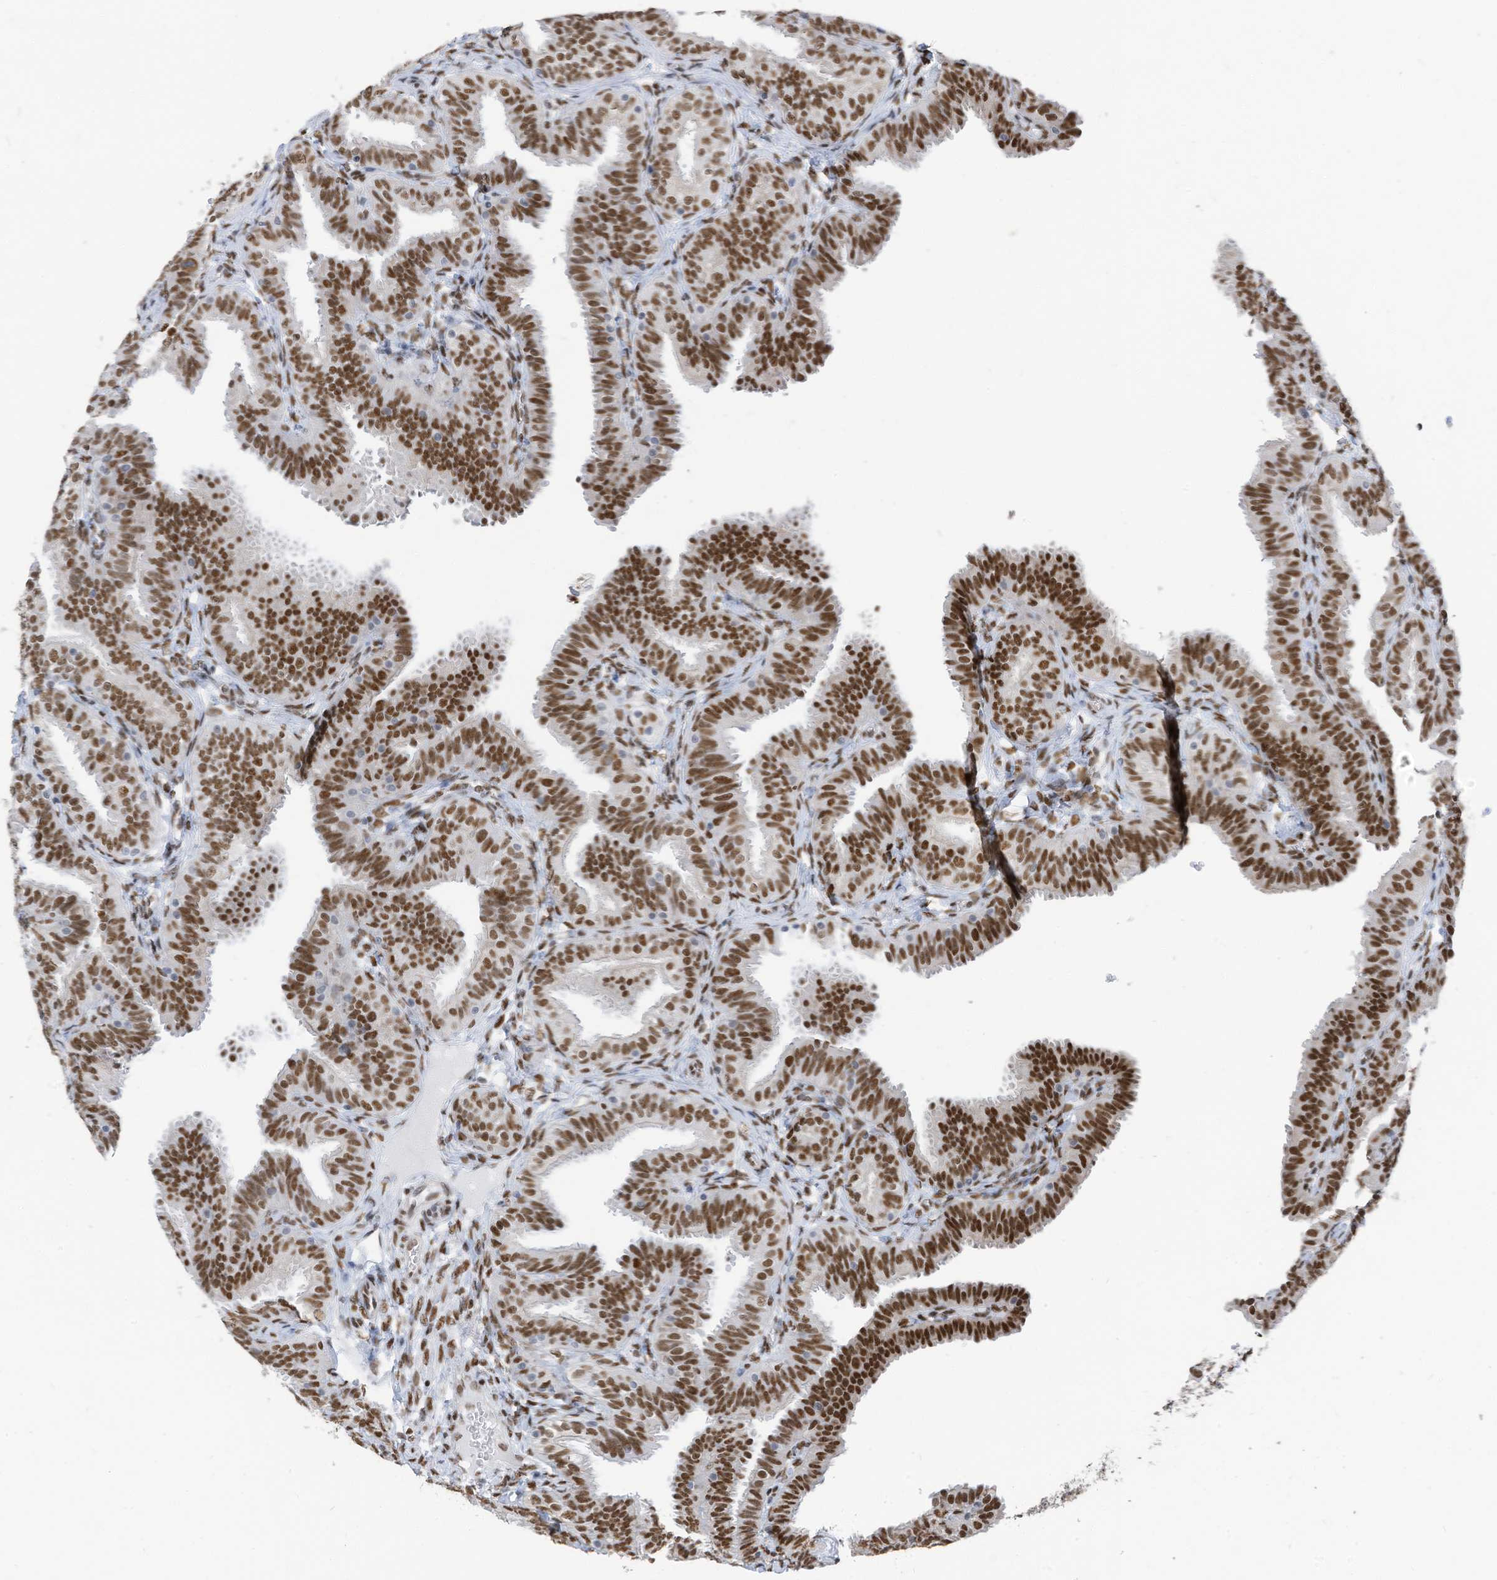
{"staining": {"intensity": "strong", "quantity": ">75%", "location": "nuclear"}, "tissue": "fallopian tube", "cell_type": "Glandular cells", "image_type": "normal", "snomed": [{"axis": "morphology", "description": "Normal tissue, NOS"}, {"axis": "topography", "description": "Fallopian tube"}], "caption": "The immunohistochemical stain shows strong nuclear expression in glandular cells of unremarkable fallopian tube.", "gene": "KHSRP", "patient": {"sex": "female", "age": 35}}